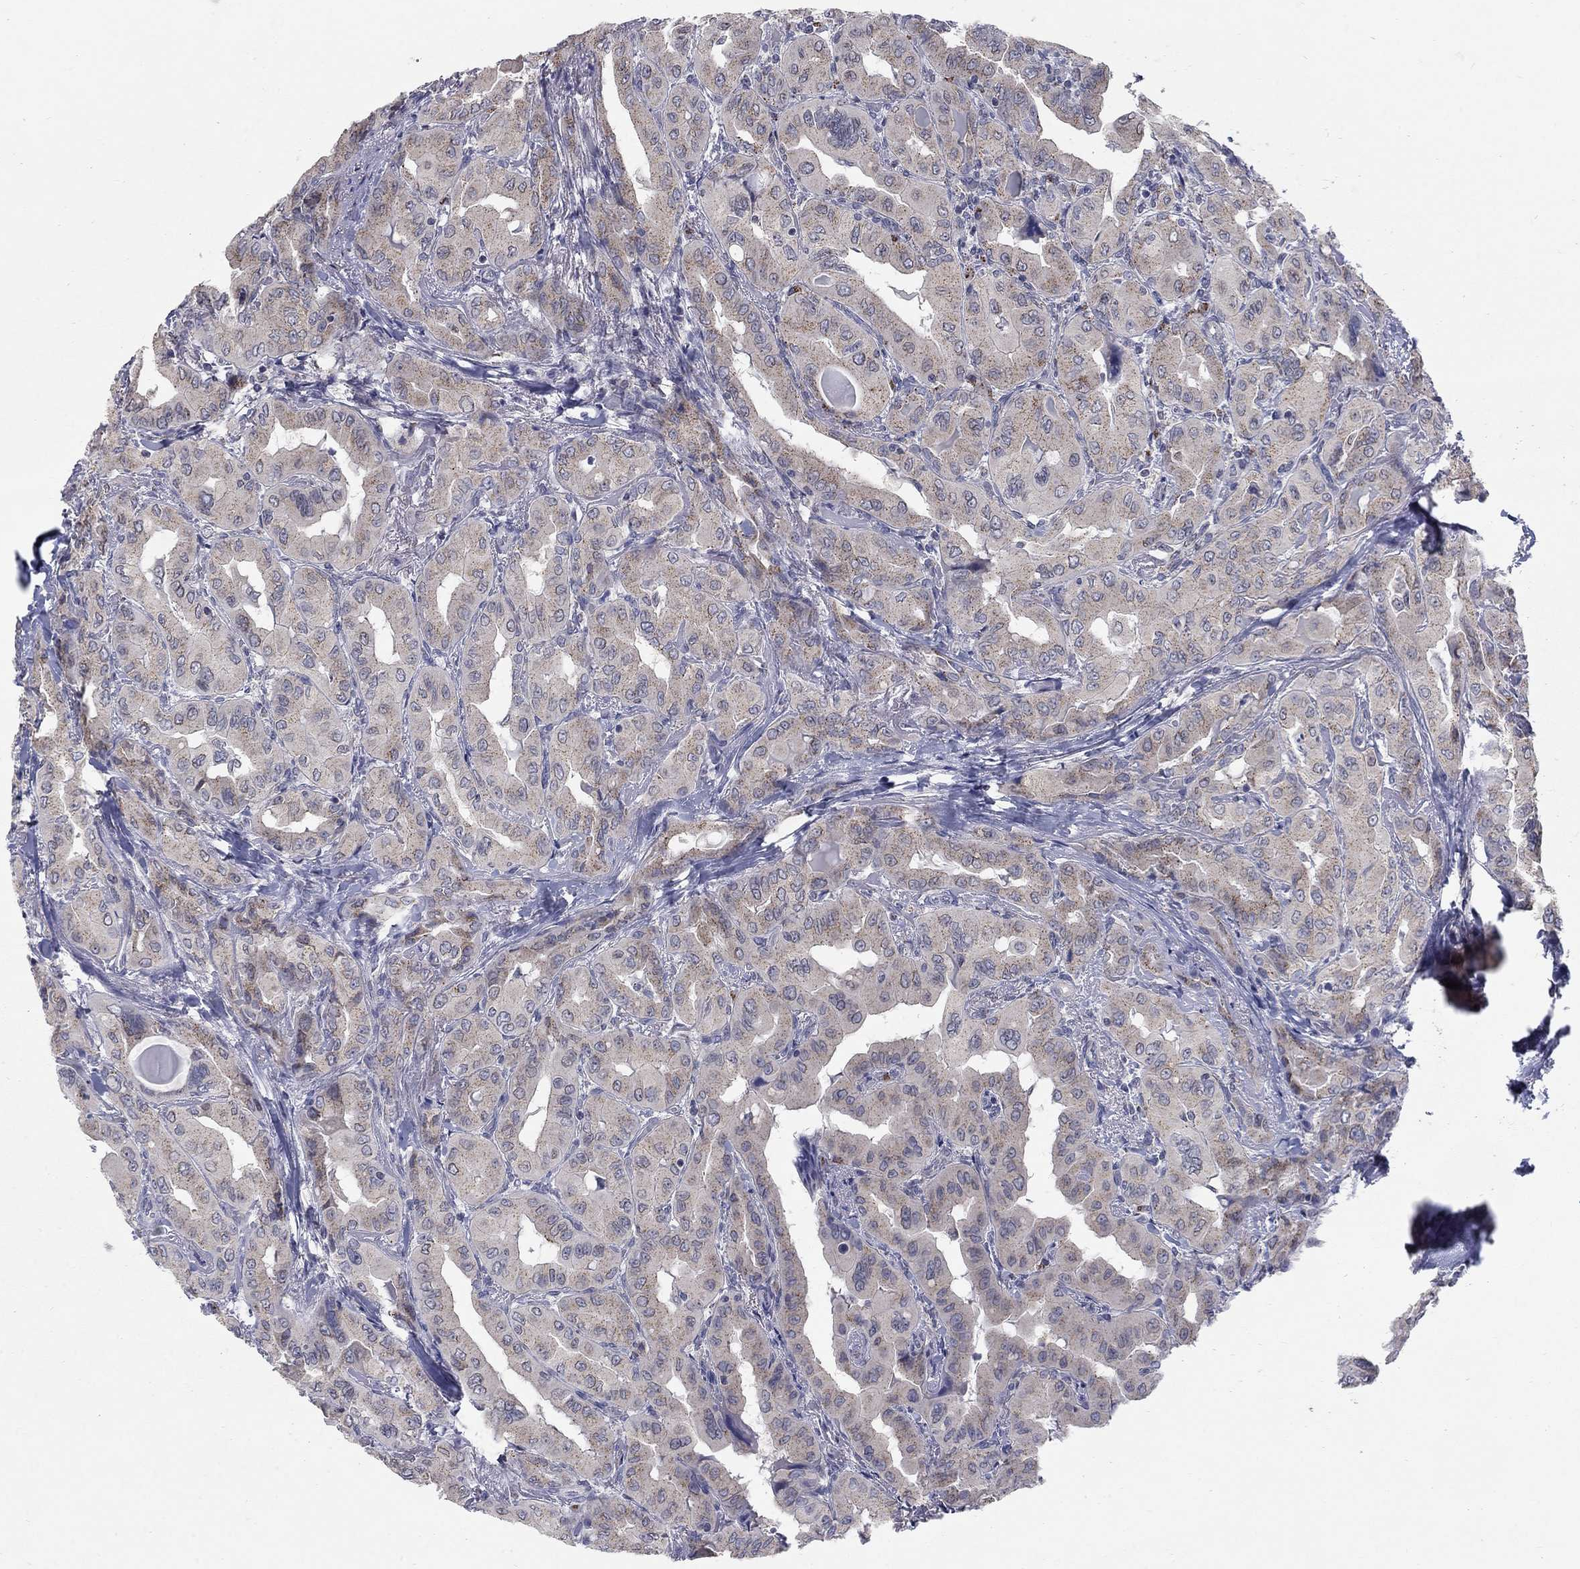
{"staining": {"intensity": "moderate", "quantity": "<25%", "location": "cytoplasmic/membranous"}, "tissue": "thyroid cancer", "cell_type": "Tumor cells", "image_type": "cancer", "snomed": [{"axis": "morphology", "description": "Normal tissue, NOS"}, {"axis": "morphology", "description": "Papillary adenocarcinoma, NOS"}, {"axis": "topography", "description": "Thyroid gland"}], "caption": "An immunohistochemistry (IHC) image of tumor tissue is shown. Protein staining in brown labels moderate cytoplasmic/membranous positivity in thyroid papillary adenocarcinoma within tumor cells.", "gene": "PANK3", "patient": {"sex": "female", "age": 66}}